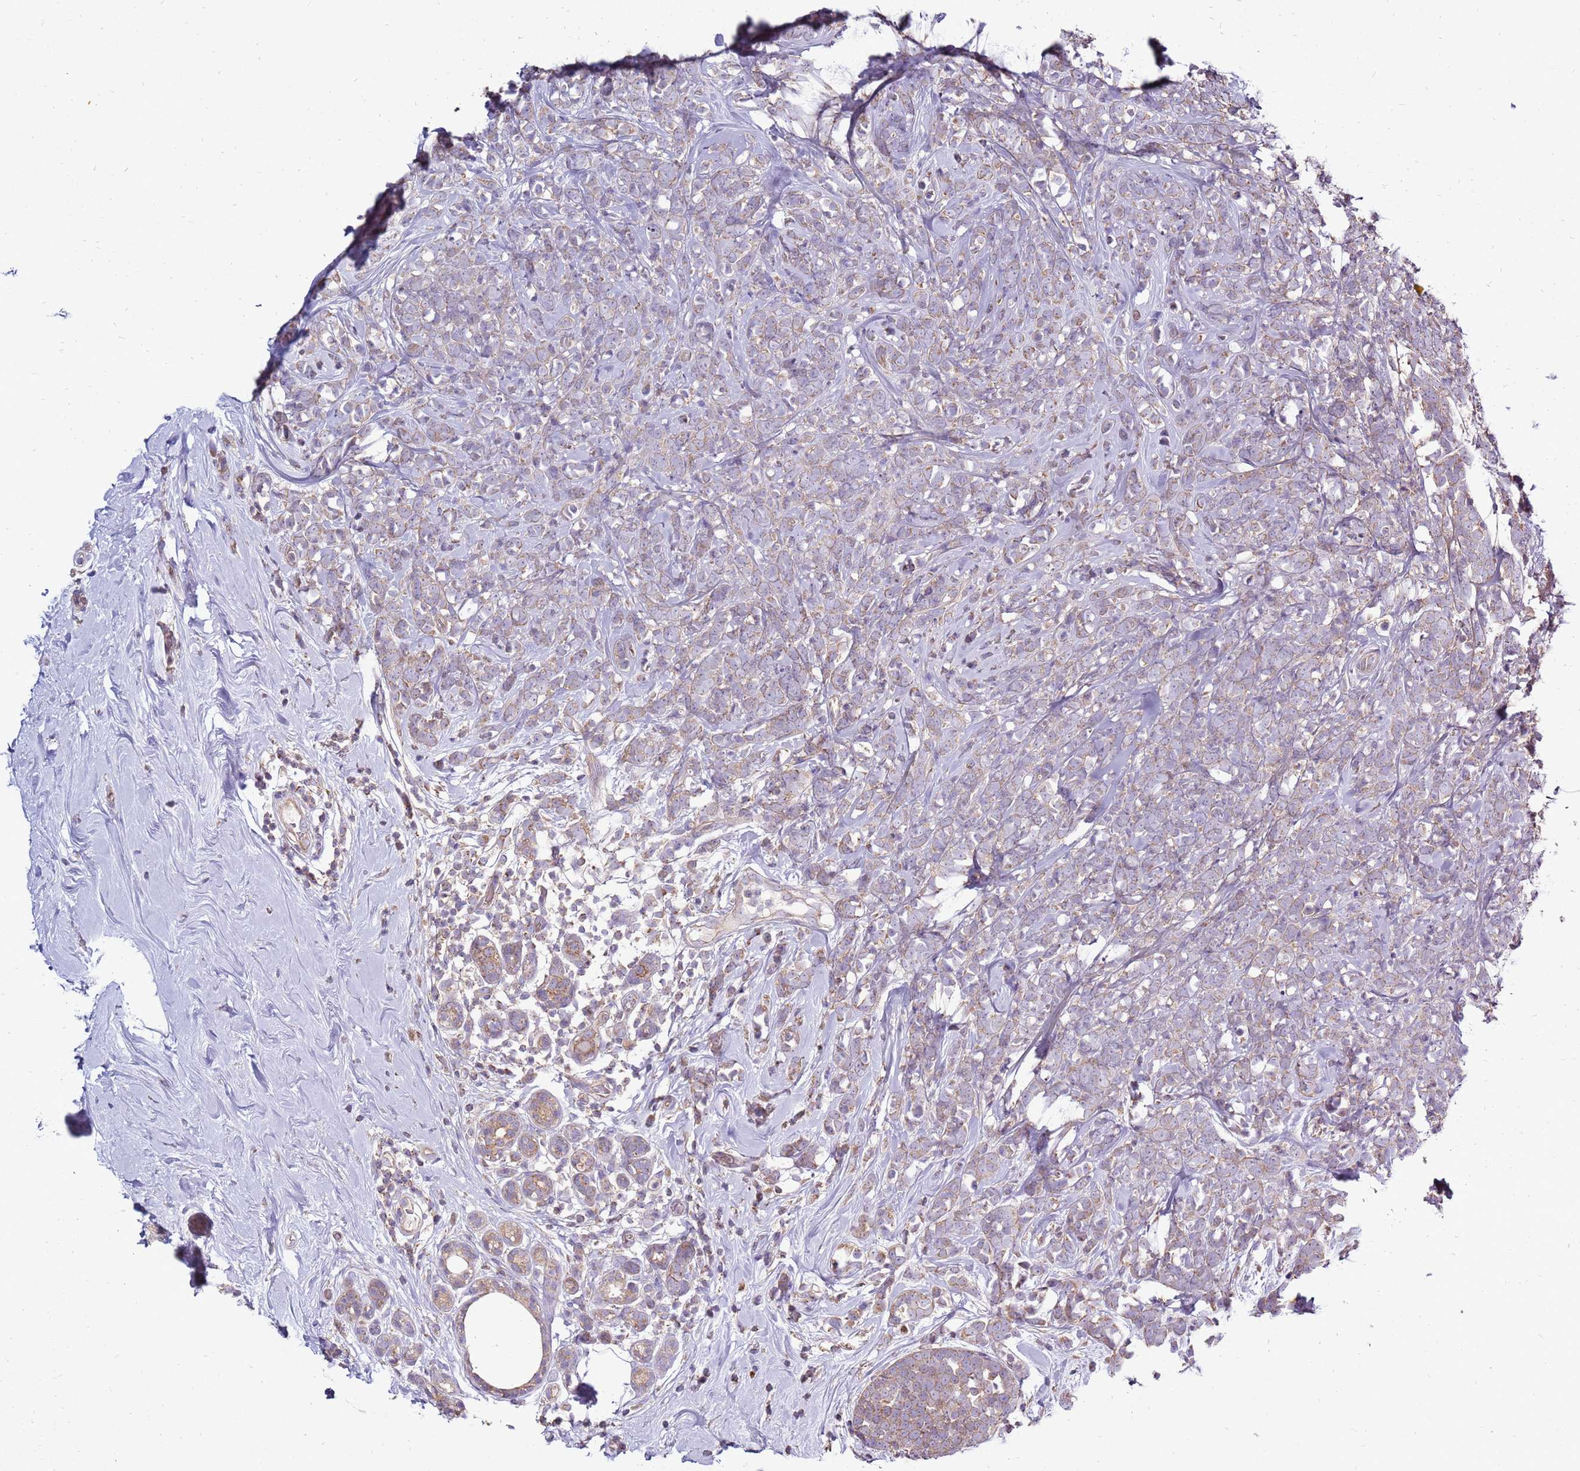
{"staining": {"intensity": "weak", "quantity": ">75%", "location": "cytoplasmic/membranous"}, "tissue": "breast cancer", "cell_type": "Tumor cells", "image_type": "cancer", "snomed": [{"axis": "morphology", "description": "Lobular carcinoma"}, {"axis": "topography", "description": "Breast"}], "caption": "A brown stain highlights weak cytoplasmic/membranous positivity of a protein in breast cancer (lobular carcinoma) tumor cells. Nuclei are stained in blue.", "gene": "TRAPPC4", "patient": {"sex": "female", "age": 58}}